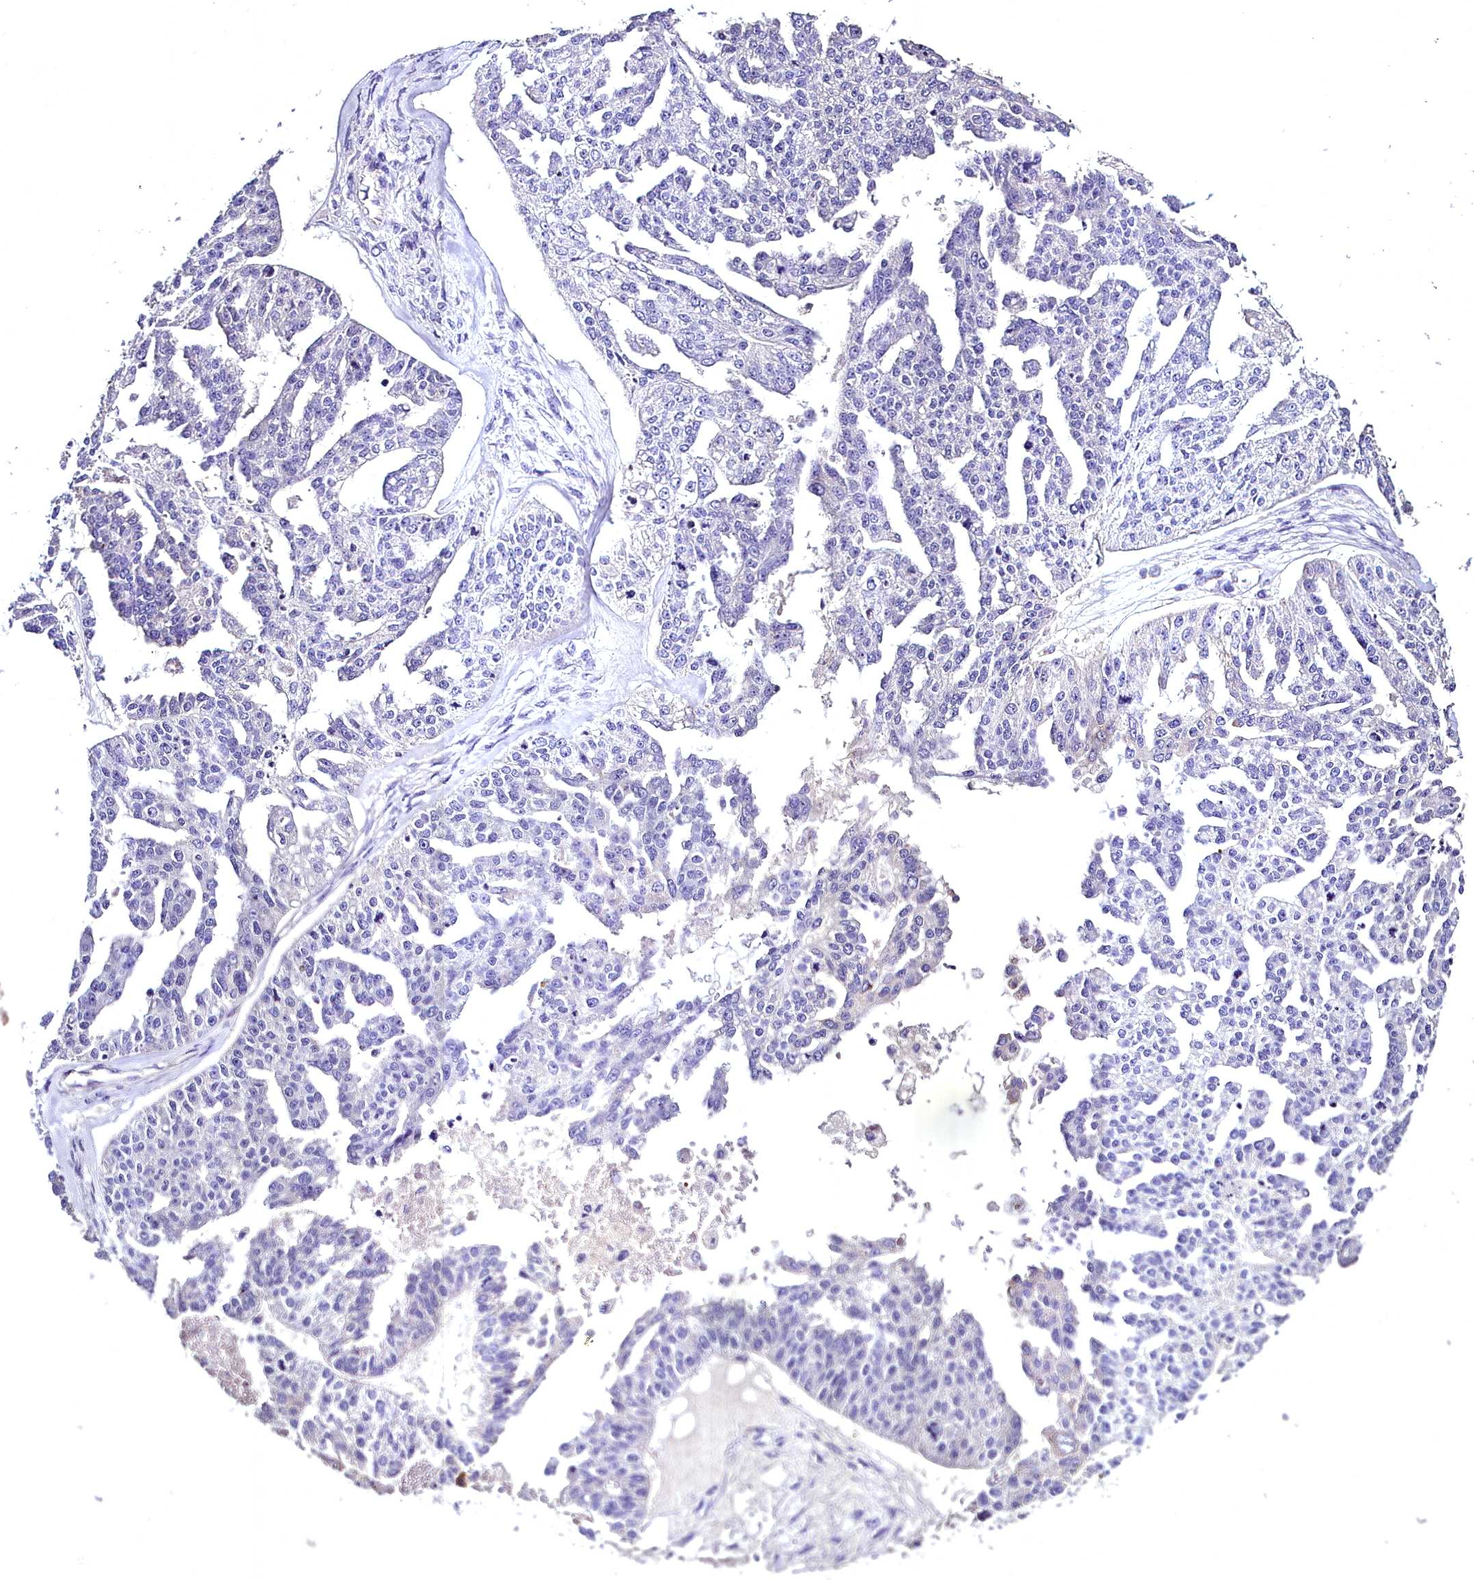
{"staining": {"intensity": "negative", "quantity": "none", "location": "none"}, "tissue": "ovarian cancer", "cell_type": "Tumor cells", "image_type": "cancer", "snomed": [{"axis": "morphology", "description": "Cystadenocarcinoma, serous, NOS"}, {"axis": "topography", "description": "Ovary"}], "caption": "This is an immunohistochemistry (IHC) histopathology image of ovarian serous cystadenocarcinoma. There is no staining in tumor cells.", "gene": "MS4A18", "patient": {"sex": "female", "age": 58}}